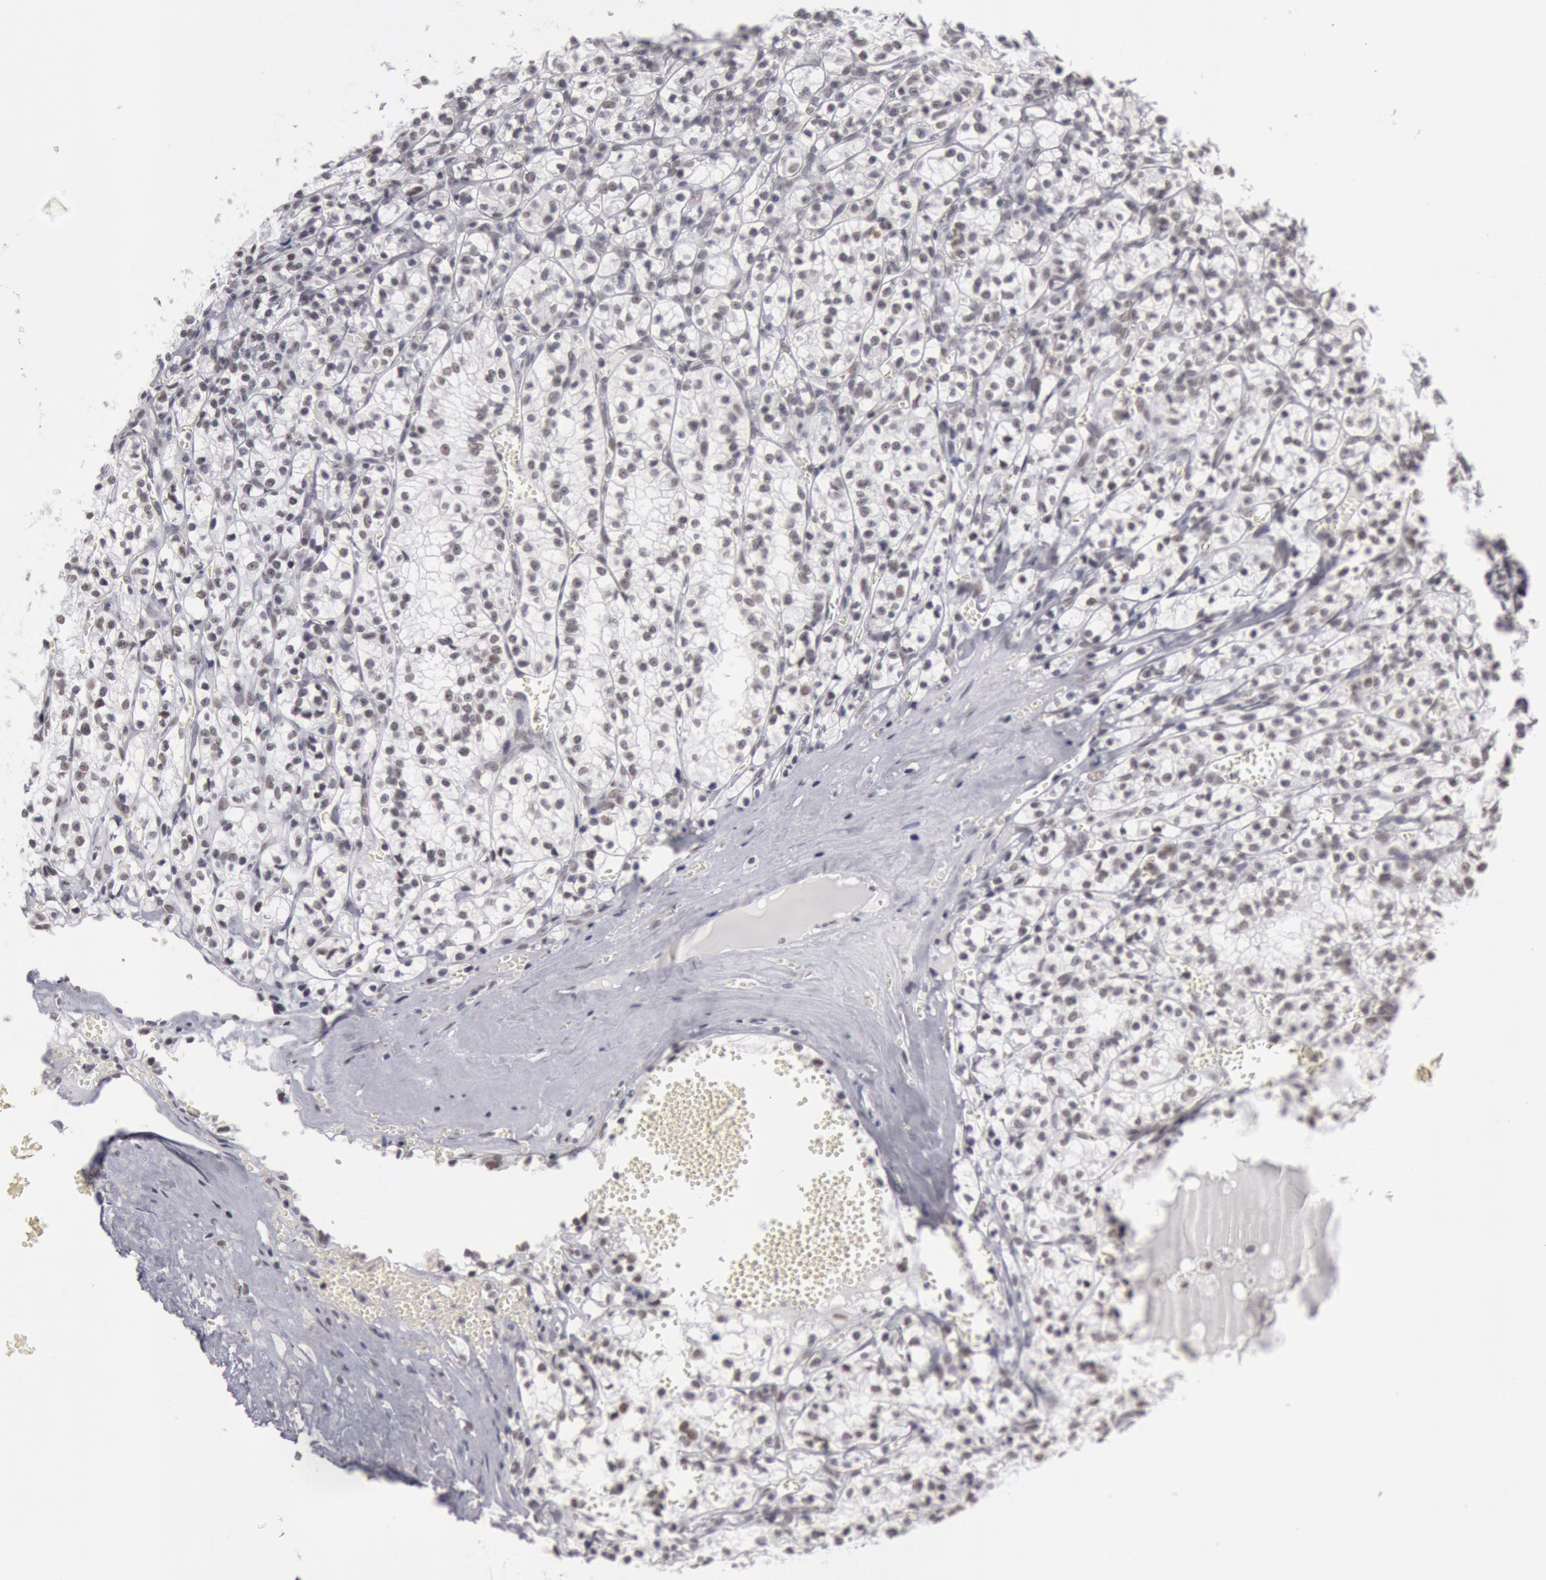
{"staining": {"intensity": "moderate", "quantity": "25%-75%", "location": "nuclear"}, "tissue": "renal cancer", "cell_type": "Tumor cells", "image_type": "cancer", "snomed": [{"axis": "morphology", "description": "Adenocarcinoma, NOS"}, {"axis": "topography", "description": "Kidney"}], "caption": "The micrograph reveals staining of renal cancer, revealing moderate nuclear protein positivity (brown color) within tumor cells.", "gene": "ESS2", "patient": {"sex": "male", "age": 61}}